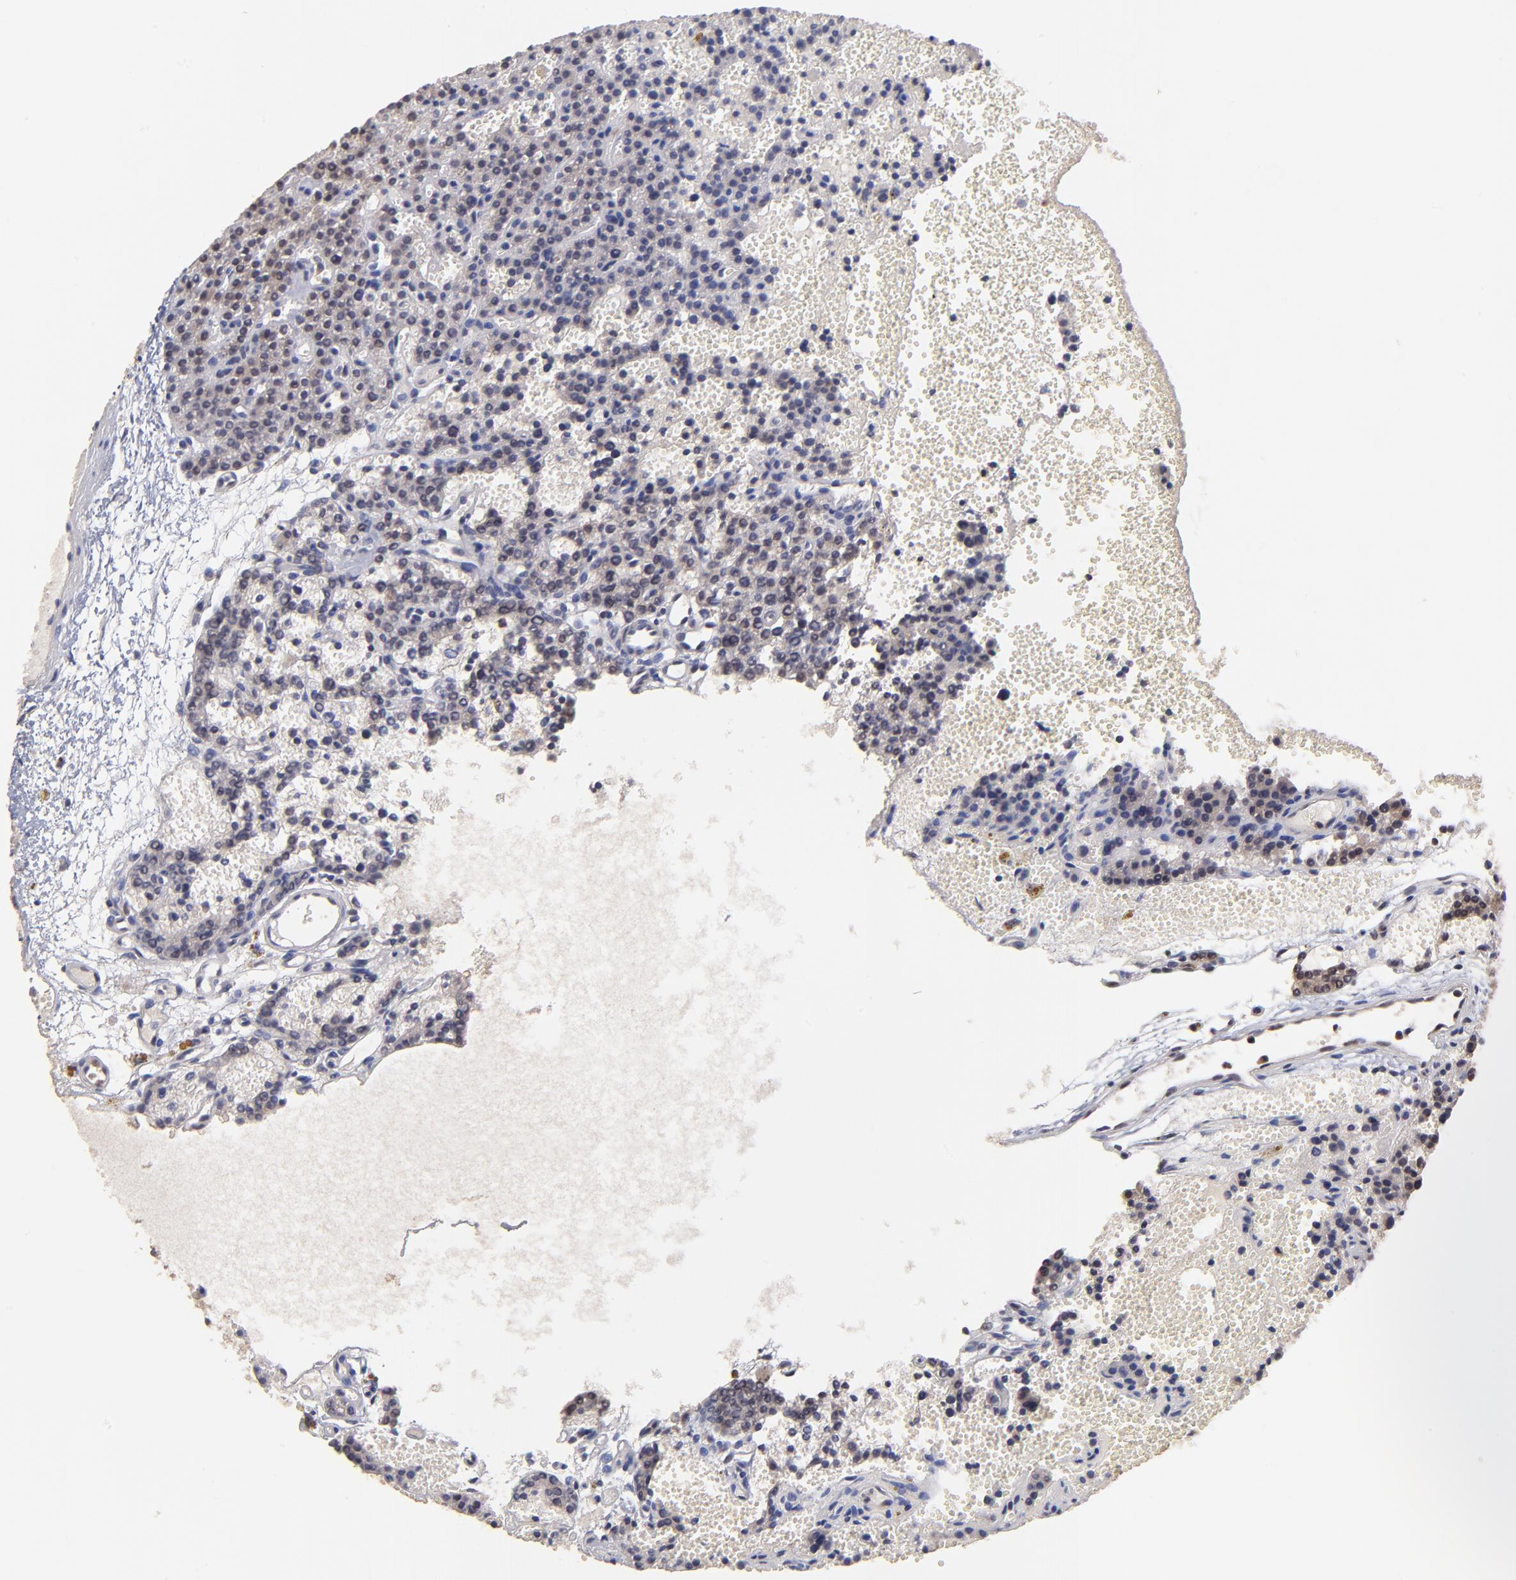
{"staining": {"intensity": "moderate", "quantity": ">75%", "location": "cytoplasmic/membranous,nuclear"}, "tissue": "parathyroid gland", "cell_type": "Glandular cells", "image_type": "normal", "snomed": [{"axis": "morphology", "description": "Normal tissue, NOS"}, {"axis": "topography", "description": "Parathyroid gland"}], "caption": "IHC image of normal parathyroid gland stained for a protein (brown), which reveals medium levels of moderate cytoplasmic/membranous,nuclear positivity in about >75% of glandular cells.", "gene": "BAIAP2L2", "patient": {"sex": "male", "age": 25}}